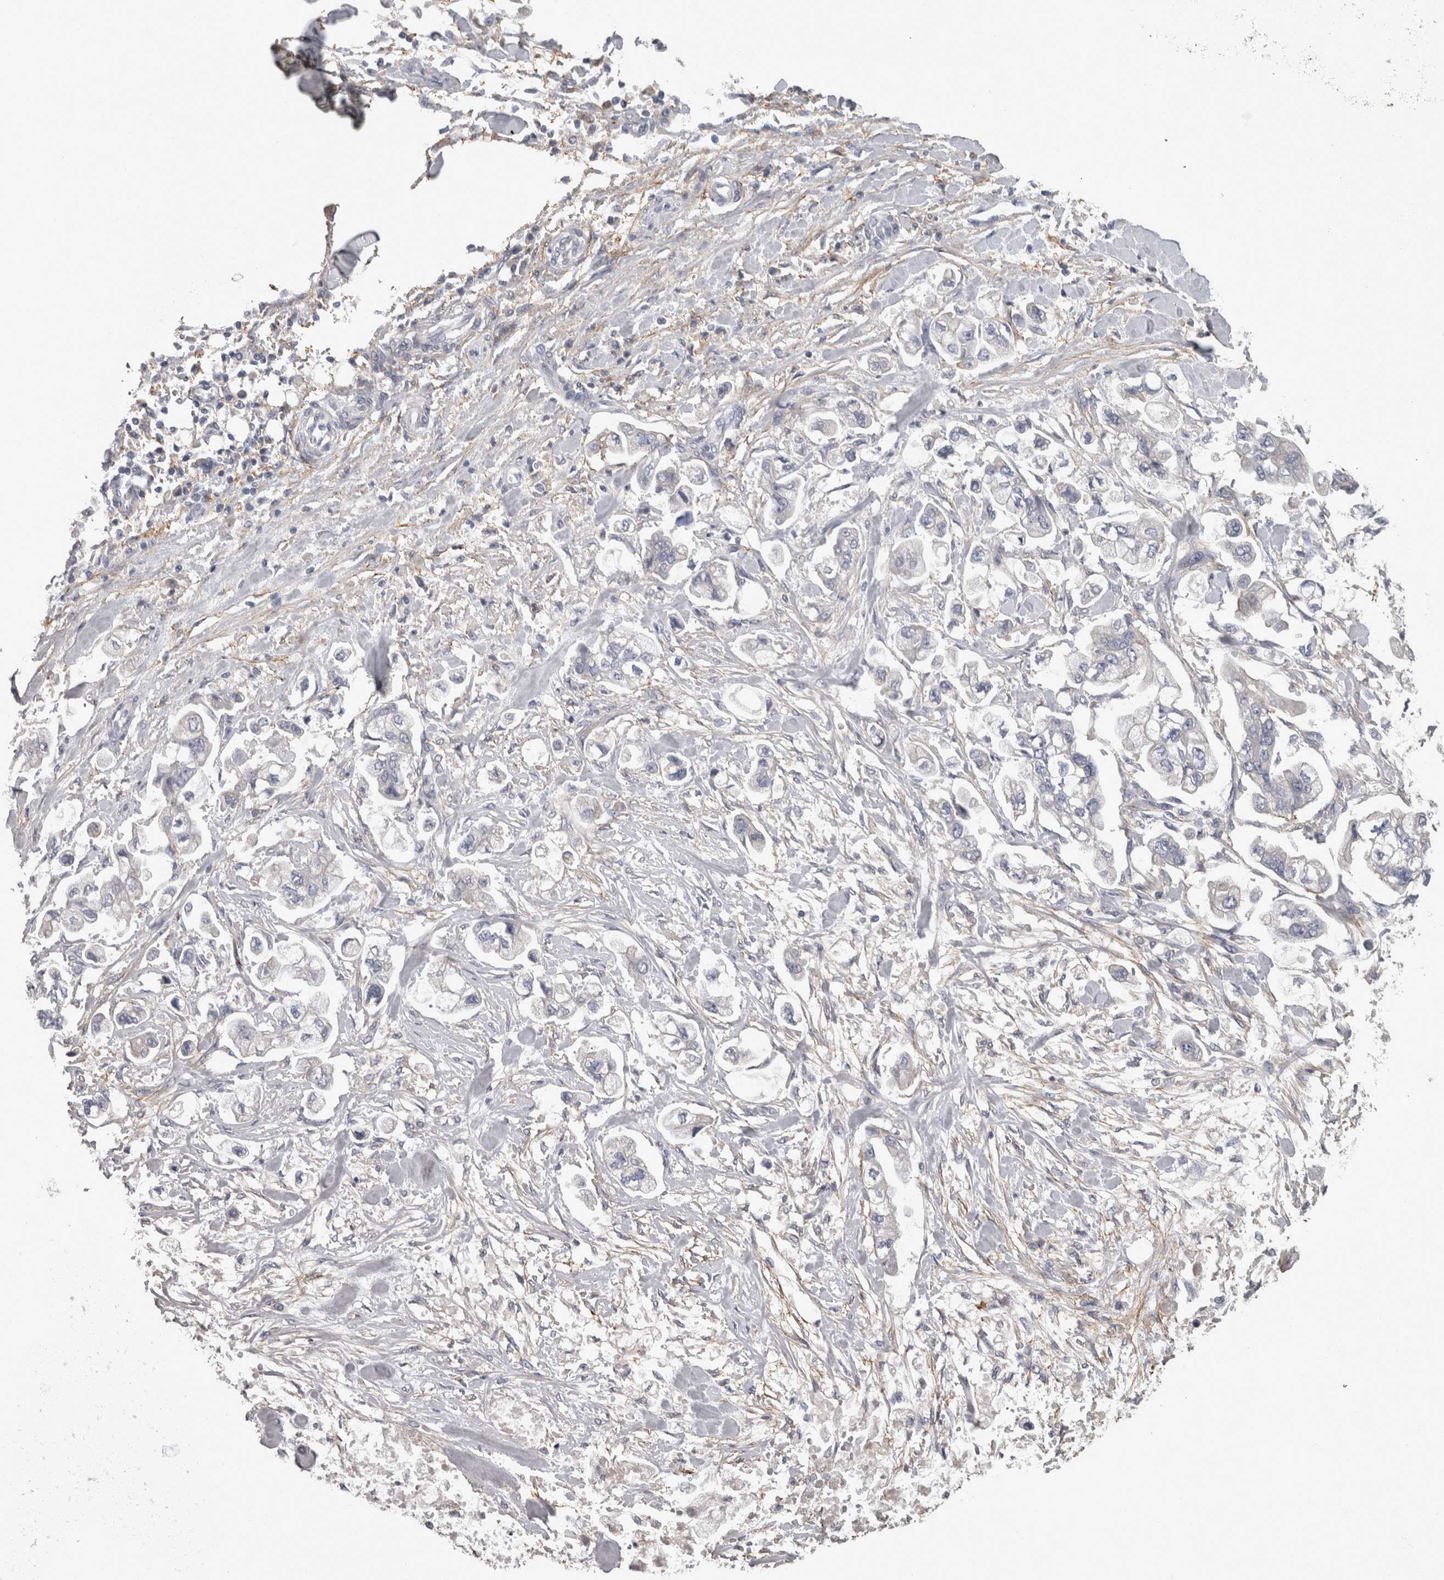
{"staining": {"intensity": "negative", "quantity": "none", "location": "none"}, "tissue": "stomach cancer", "cell_type": "Tumor cells", "image_type": "cancer", "snomed": [{"axis": "morphology", "description": "Normal tissue, NOS"}, {"axis": "morphology", "description": "Adenocarcinoma, NOS"}, {"axis": "topography", "description": "Stomach"}], "caption": "A high-resolution micrograph shows immunohistochemistry staining of stomach cancer (adenocarcinoma), which displays no significant expression in tumor cells. The staining was performed using DAB to visualize the protein expression in brown, while the nuclei were stained in blue with hematoxylin (Magnification: 20x).", "gene": "EFEMP2", "patient": {"sex": "male", "age": 62}}